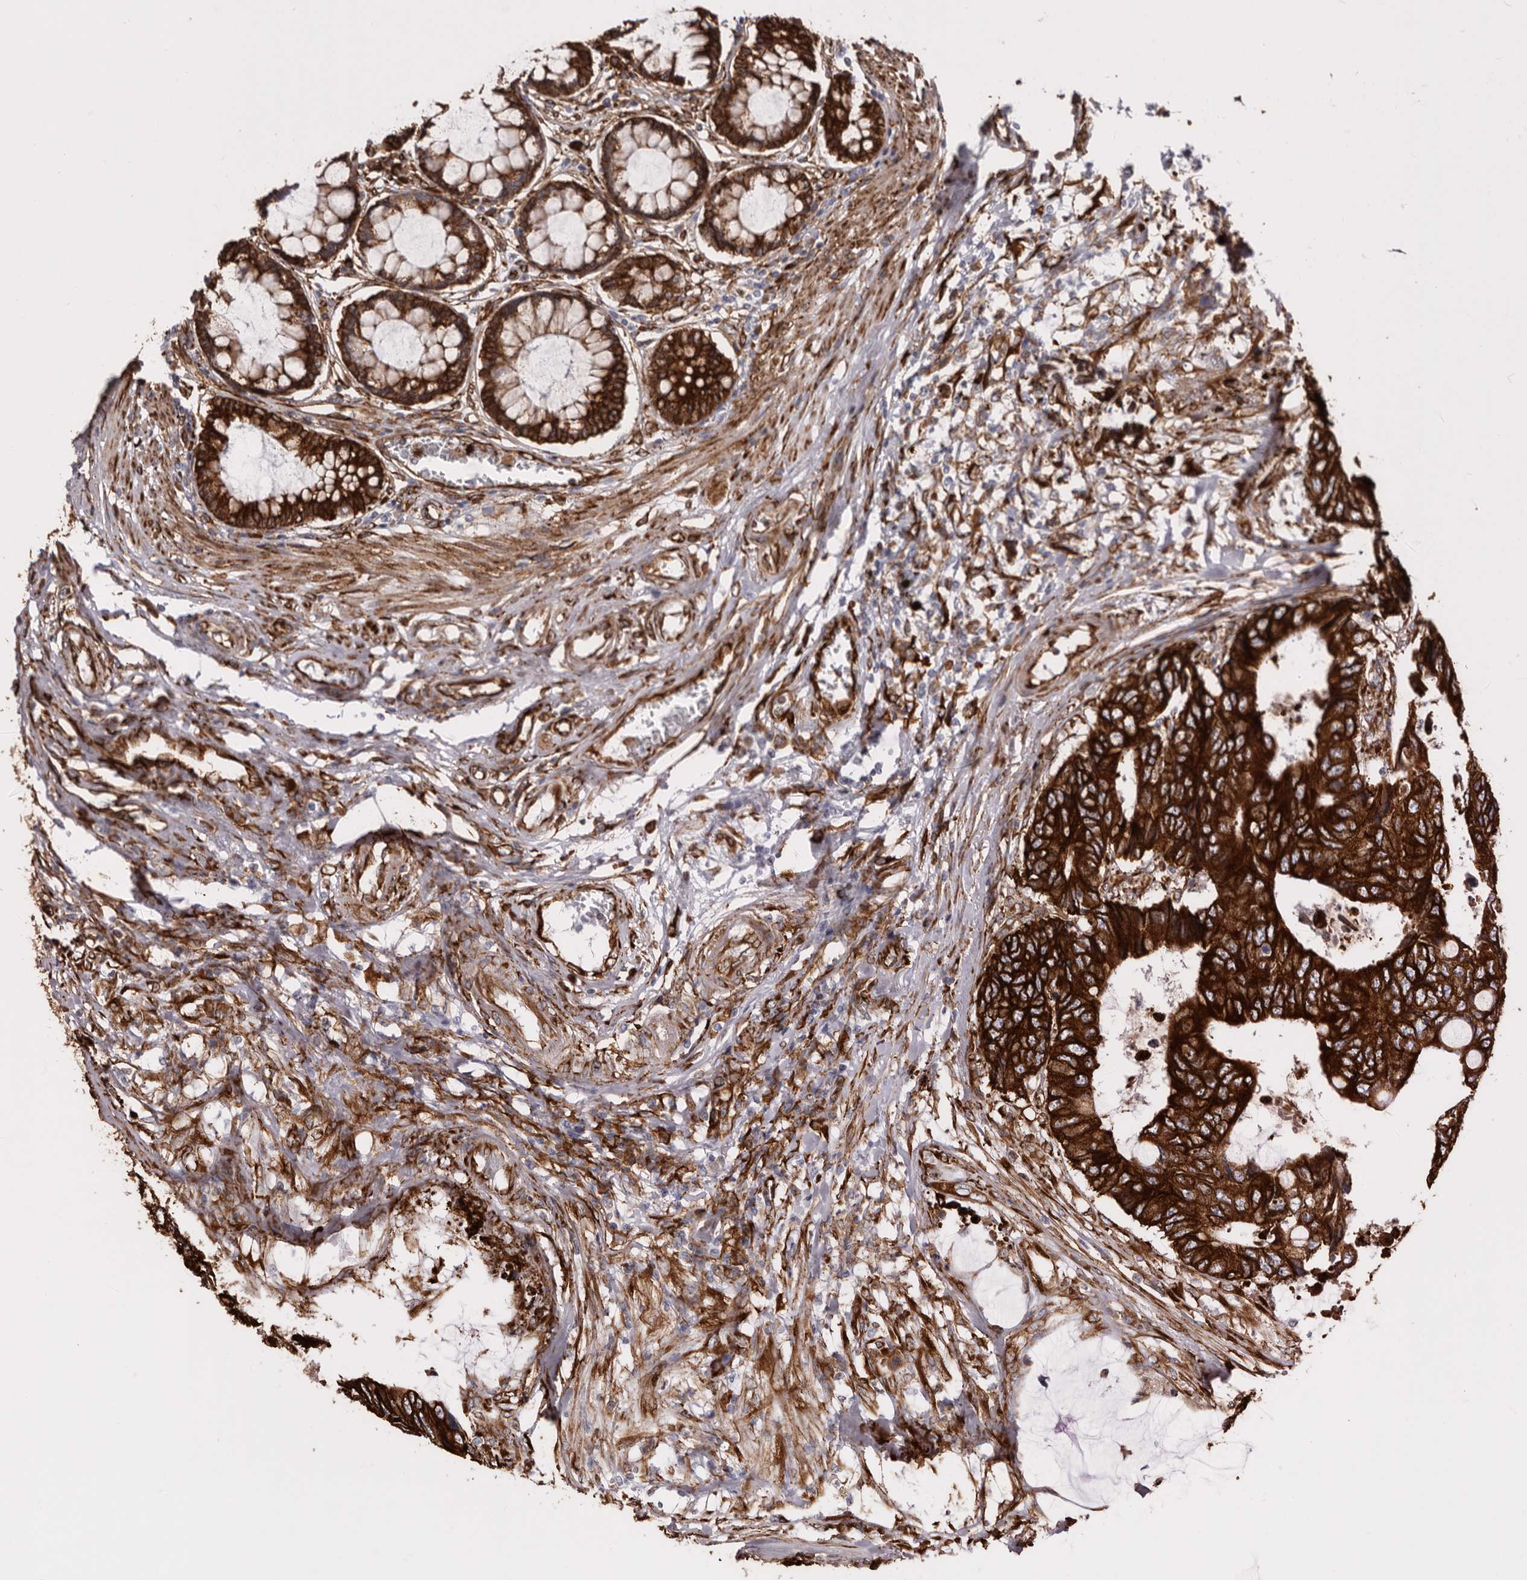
{"staining": {"intensity": "strong", "quantity": ">75%", "location": "cytoplasmic/membranous"}, "tissue": "colorectal cancer", "cell_type": "Tumor cells", "image_type": "cancer", "snomed": [{"axis": "morphology", "description": "Adenocarcinoma, NOS"}, {"axis": "topography", "description": "Rectum"}], "caption": "Strong cytoplasmic/membranous protein positivity is identified in approximately >75% of tumor cells in colorectal cancer (adenocarcinoma).", "gene": "SEMA3E", "patient": {"sex": "male", "age": 84}}